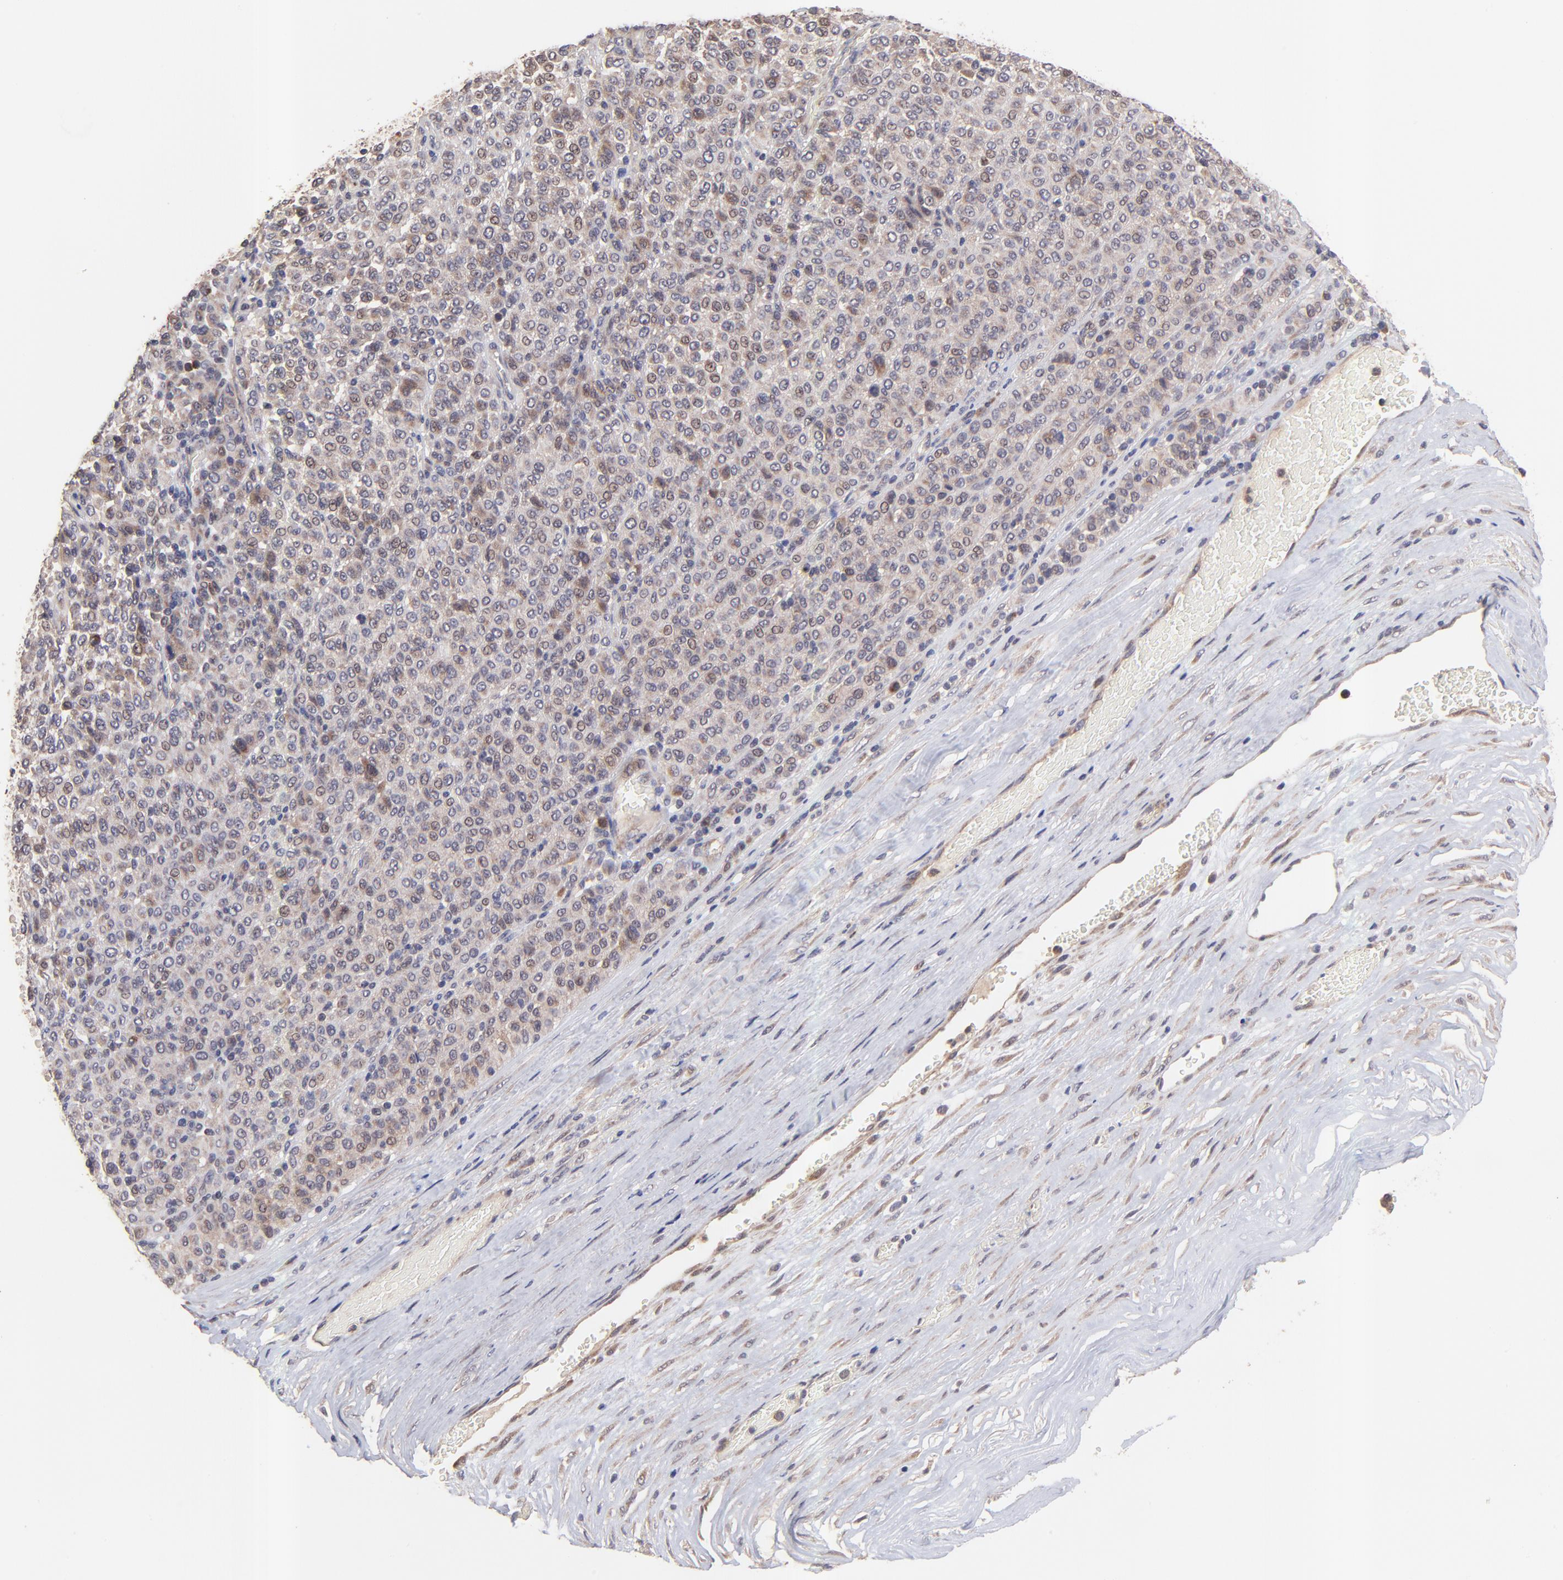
{"staining": {"intensity": "moderate", "quantity": "25%-75%", "location": "cytoplasmic/membranous"}, "tissue": "melanoma", "cell_type": "Tumor cells", "image_type": "cancer", "snomed": [{"axis": "morphology", "description": "Malignant melanoma, Metastatic site"}, {"axis": "topography", "description": "Pancreas"}], "caption": "Immunohistochemistry staining of malignant melanoma (metastatic site), which exhibits medium levels of moderate cytoplasmic/membranous staining in about 25%-75% of tumor cells indicating moderate cytoplasmic/membranous protein positivity. The staining was performed using DAB (brown) for protein detection and nuclei were counterstained in hematoxylin (blue).", "gene": "BAIAP2L2", "patient": {"sex": "female", "age": 30}}